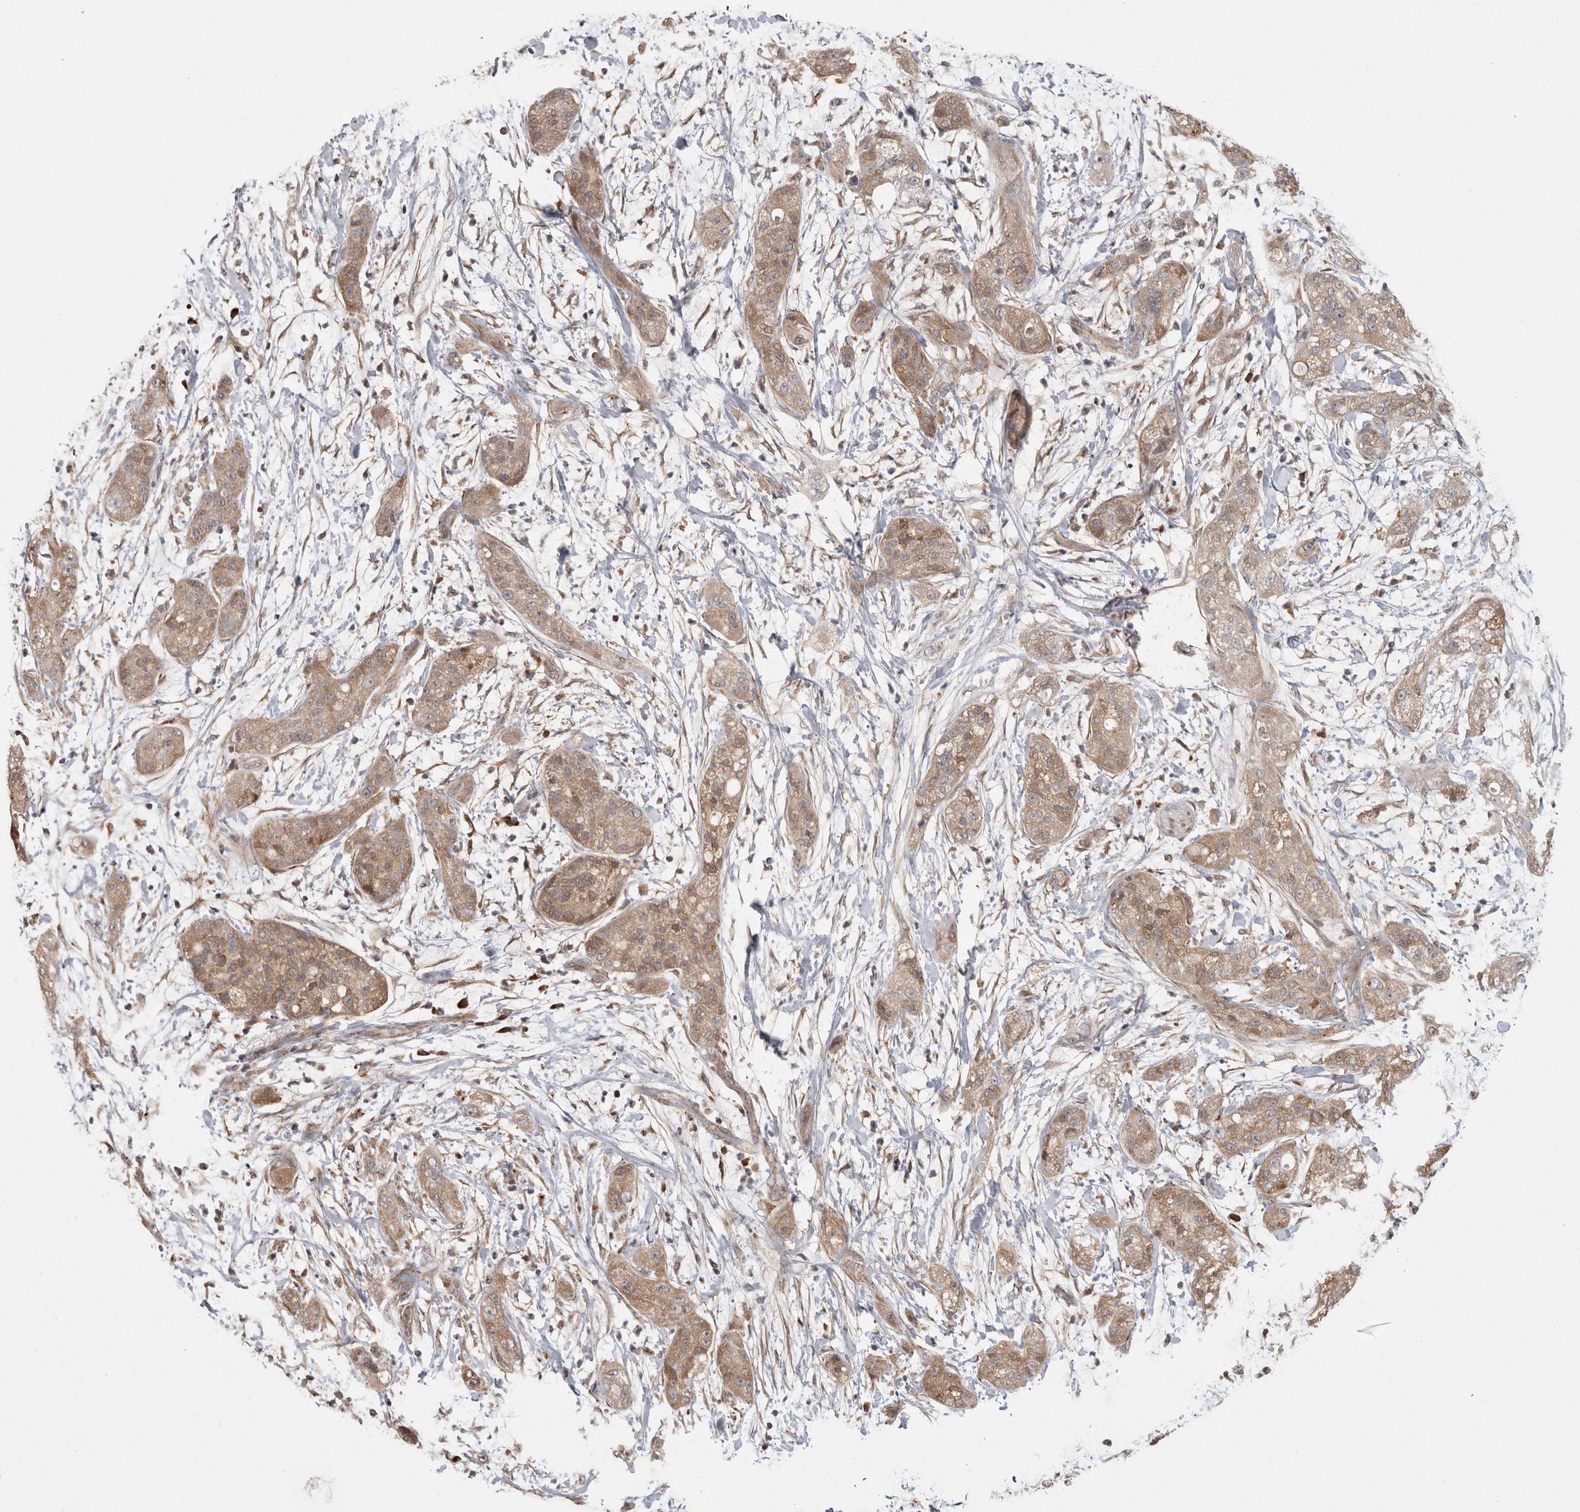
{"staining": {"intensity": "moderate", "quantity": ">75%", "location": "cytoplasmic/membranous"}, "tissue": "pancreatic cancer", "cell_type": "Tumor cells", "image_type": "cancer", "snomed": [{"axis": "morphology", "description": "Adenocarcinoma, NOS"}, {"axis": "topography", "description": "Pancreas"}], "caption": "IHC photomicrograph of pancreatic cancer (adenocarcinoma) stained for a protein (brown), which exhibits medium levels of moderate cytoplasmic/membranous positivity in approximately >75% of tumor cells.", "gene": "ACAT2", "patient": {"sex": "female", "age": 78}}